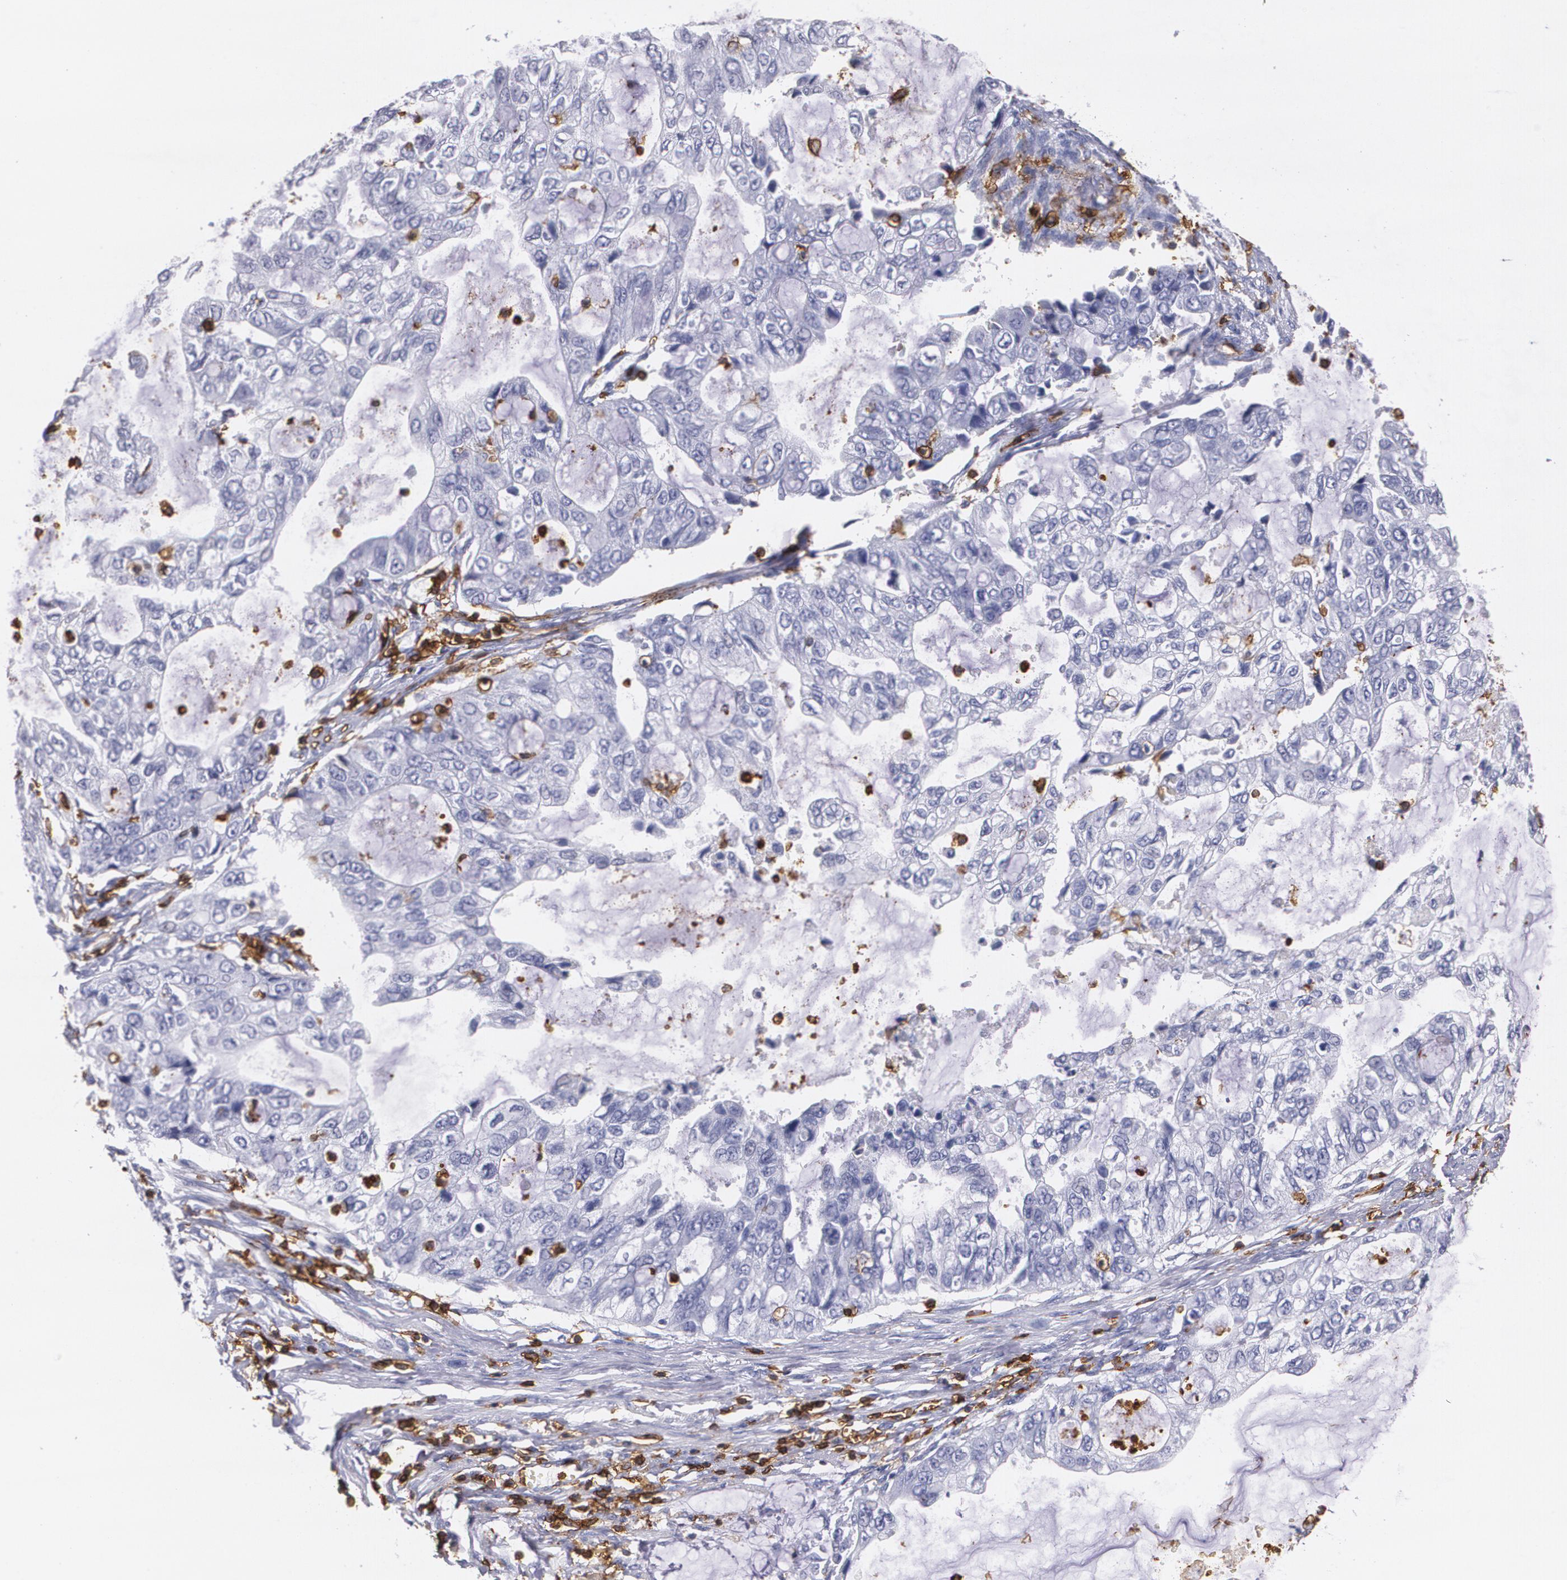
{"staining": {"intensity": "negative", "quantity": "none", "location": "none"}, "tissue": "stomach cancer", "cell_type": "Tumor cells", "image_type": "cancer", "snomed": [{"axis": "morphology", "description": "Adenocarcinoma, NOS"}, {"axis": "topography", "description": "Stomach, upper"}], "caption": "Tumor cells show no significant expression in stomach cancer (adenocarcinoma).", "gene": "PTPRC", "patient": {"sex": "female", "age": 52}}